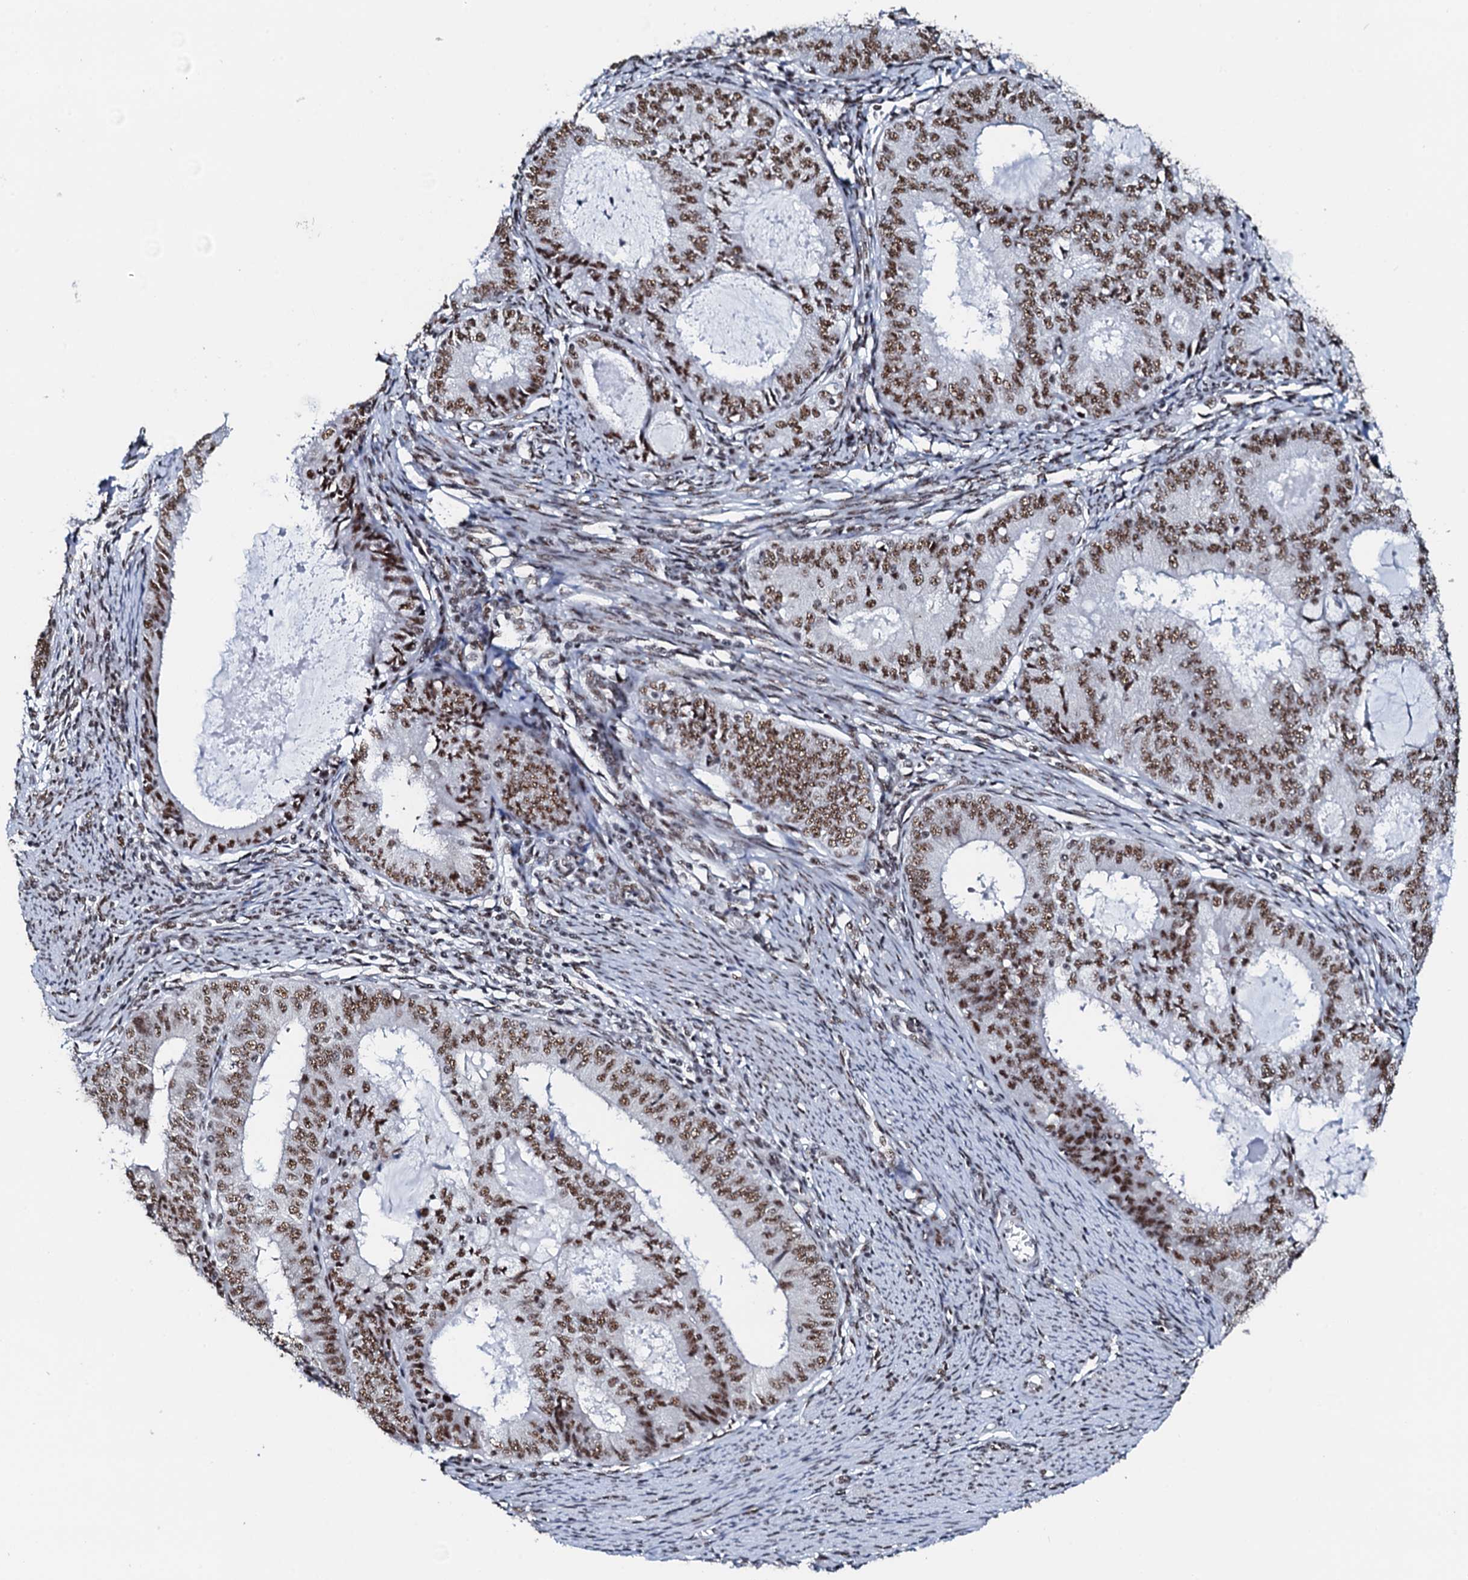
{"staining": {"intensity": "strong", "quantity": ">75%", "location": "nuclear"}, "tissue": "endometrial cancer", "cell_type": "Tumor cells", "image_type": "cancer", "snomed": [{"axis": "morphology", "description": "Adenocarcinoma, NOS"}, {"axis": "topography", "description": "Endometrium"}], "caption": "Human endometrial cancer stained for a protein (brown) reveals strong nuclear positive positivity in approximately >75% of tumor cells.", "gene": "NKAPD1", "patient": {"sex": "female", "age": 57}}